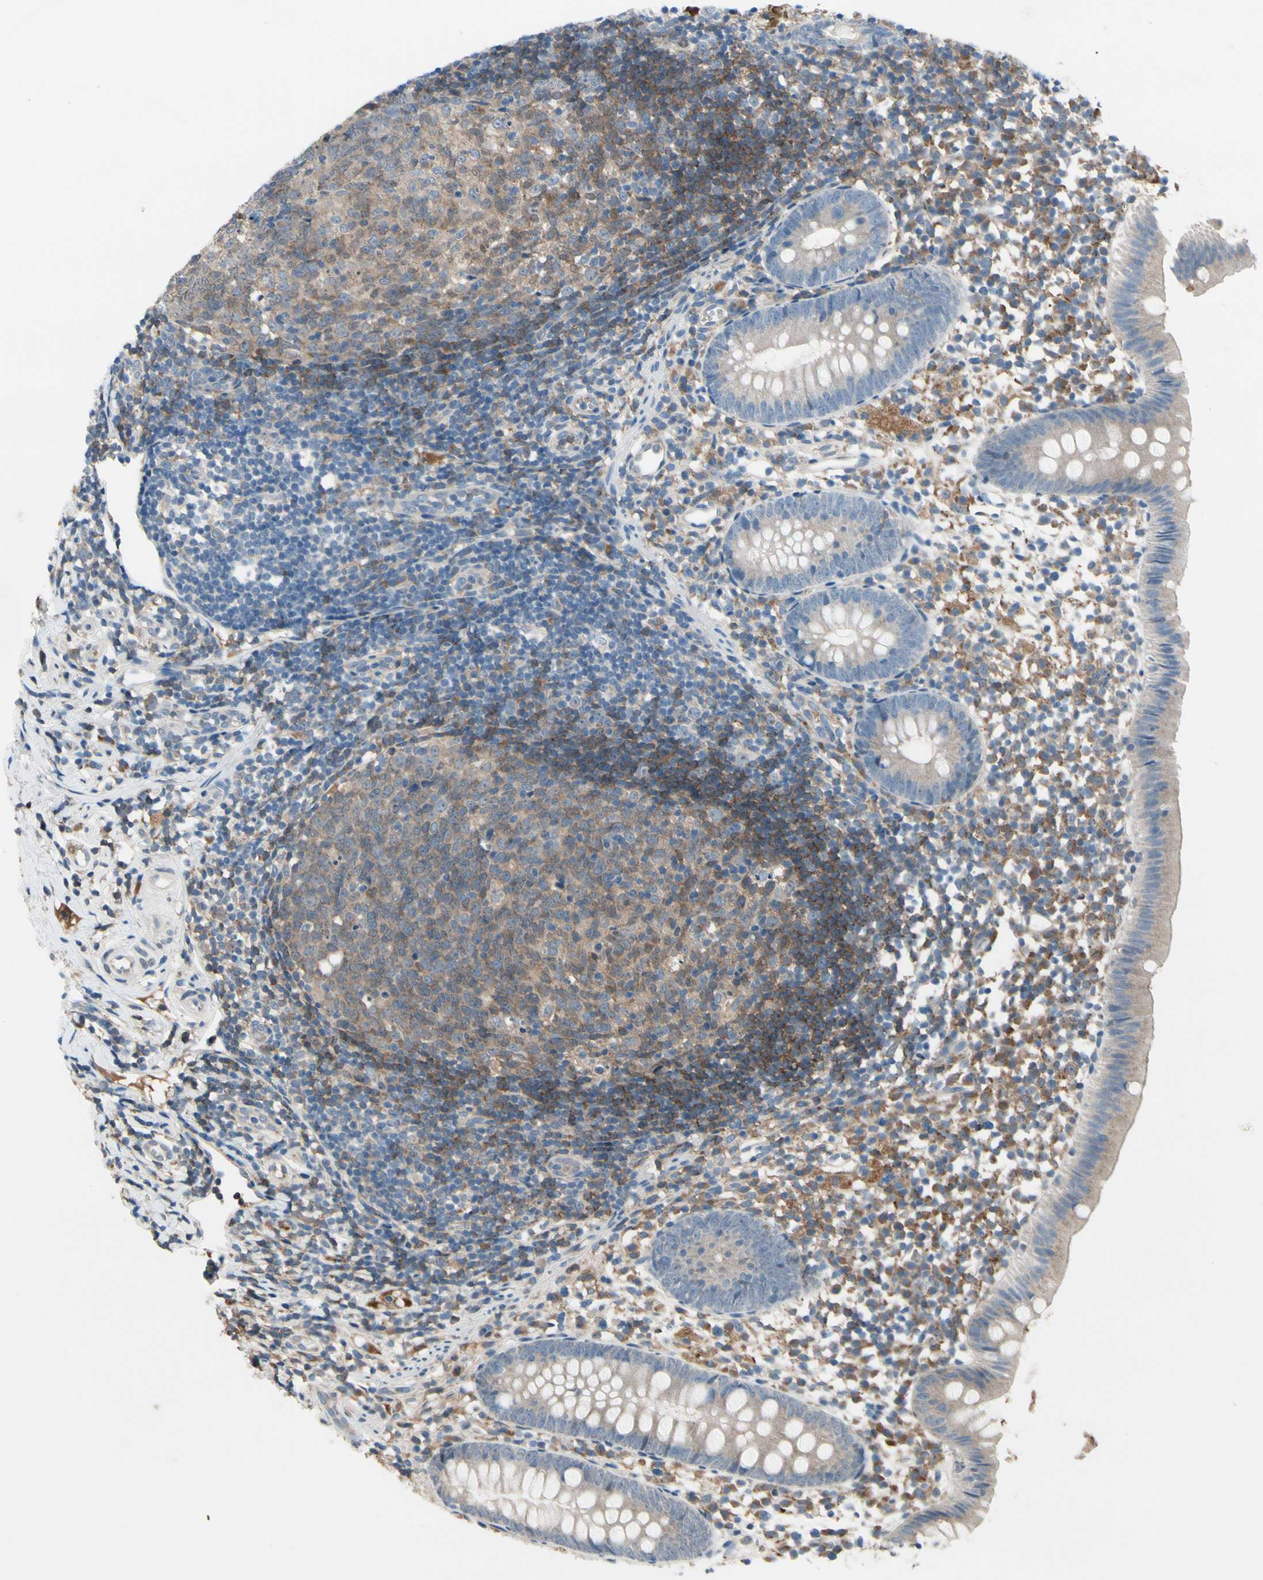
{"staining": {"intensity": "weak", "quantity": "25%-75%", "location": "cytoplasmic/membranous"}, "tissue": "appendix", "cell_type": "Glandular cells", "image_type": "normal", "snomed": [{"axis": "morphology", "description": "Normal tissue, NOS"}, {"axis": "topography", "description": "Appendix"}], "caption": "Protein analysis of normal appendix exhibits weak cytoplasmic/membranous positivity in approximately 25%-75% of glandular cells. The protein is shown in brown color, while the nuclei are stained blue.", "gene": "SNX29", "patient": {"sex": "female", "age": 20}}